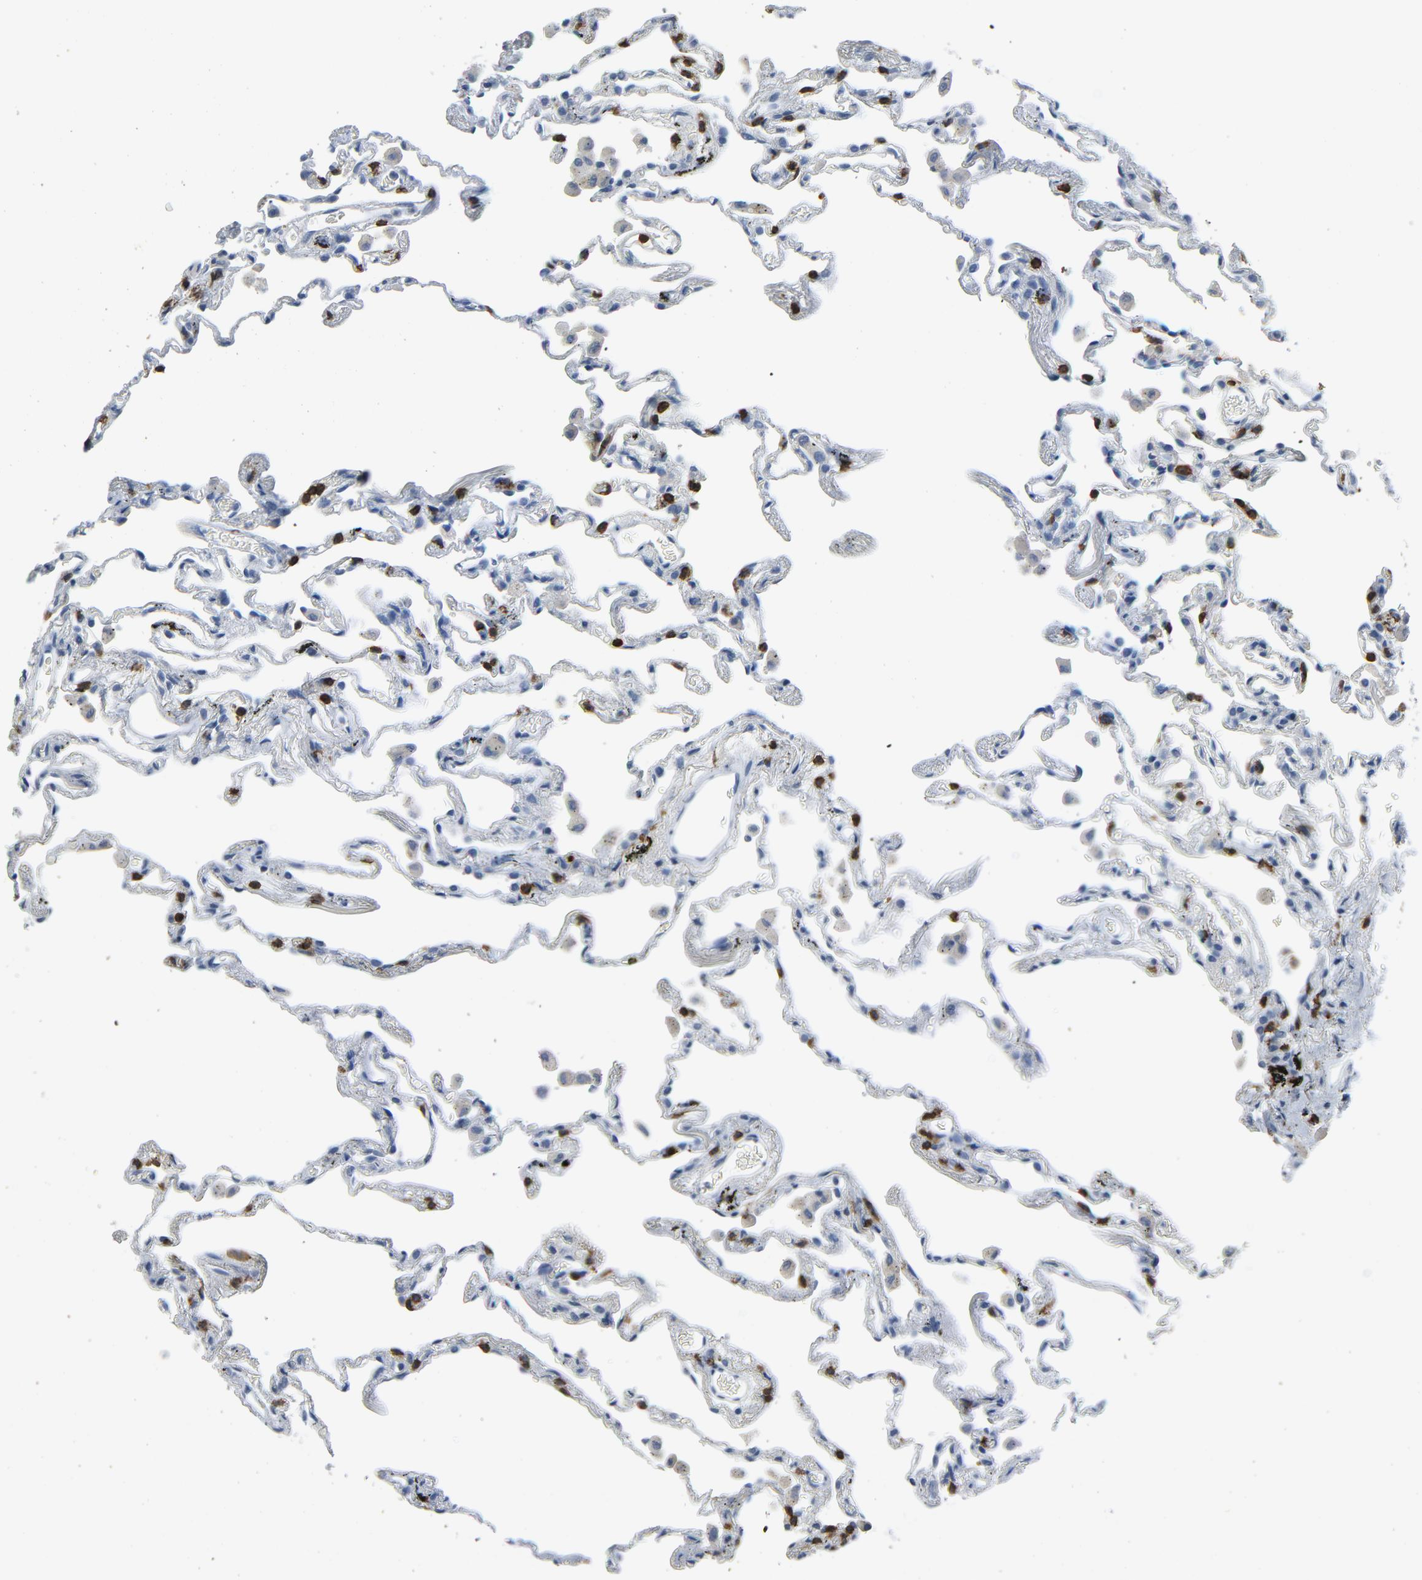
{"staining": {"intensity": "negative", "quantity": "none", "location": "none"}, "tissue": "lung", "cell_type": "Alveolar cells", "image_type": "normal", "snomed": [{"axis": "morphology", "description": "Normal tissue, NOS"}, {"axis": "morphology", "description": "Inflammation, NOS"}, {"axis": "topography", "description": "Lung"}], "caption": "The image exhibits no significant positivity in alveolar cells of lung.", "gene": "LCK", "patient": {"sex": "male", "age": 69}}